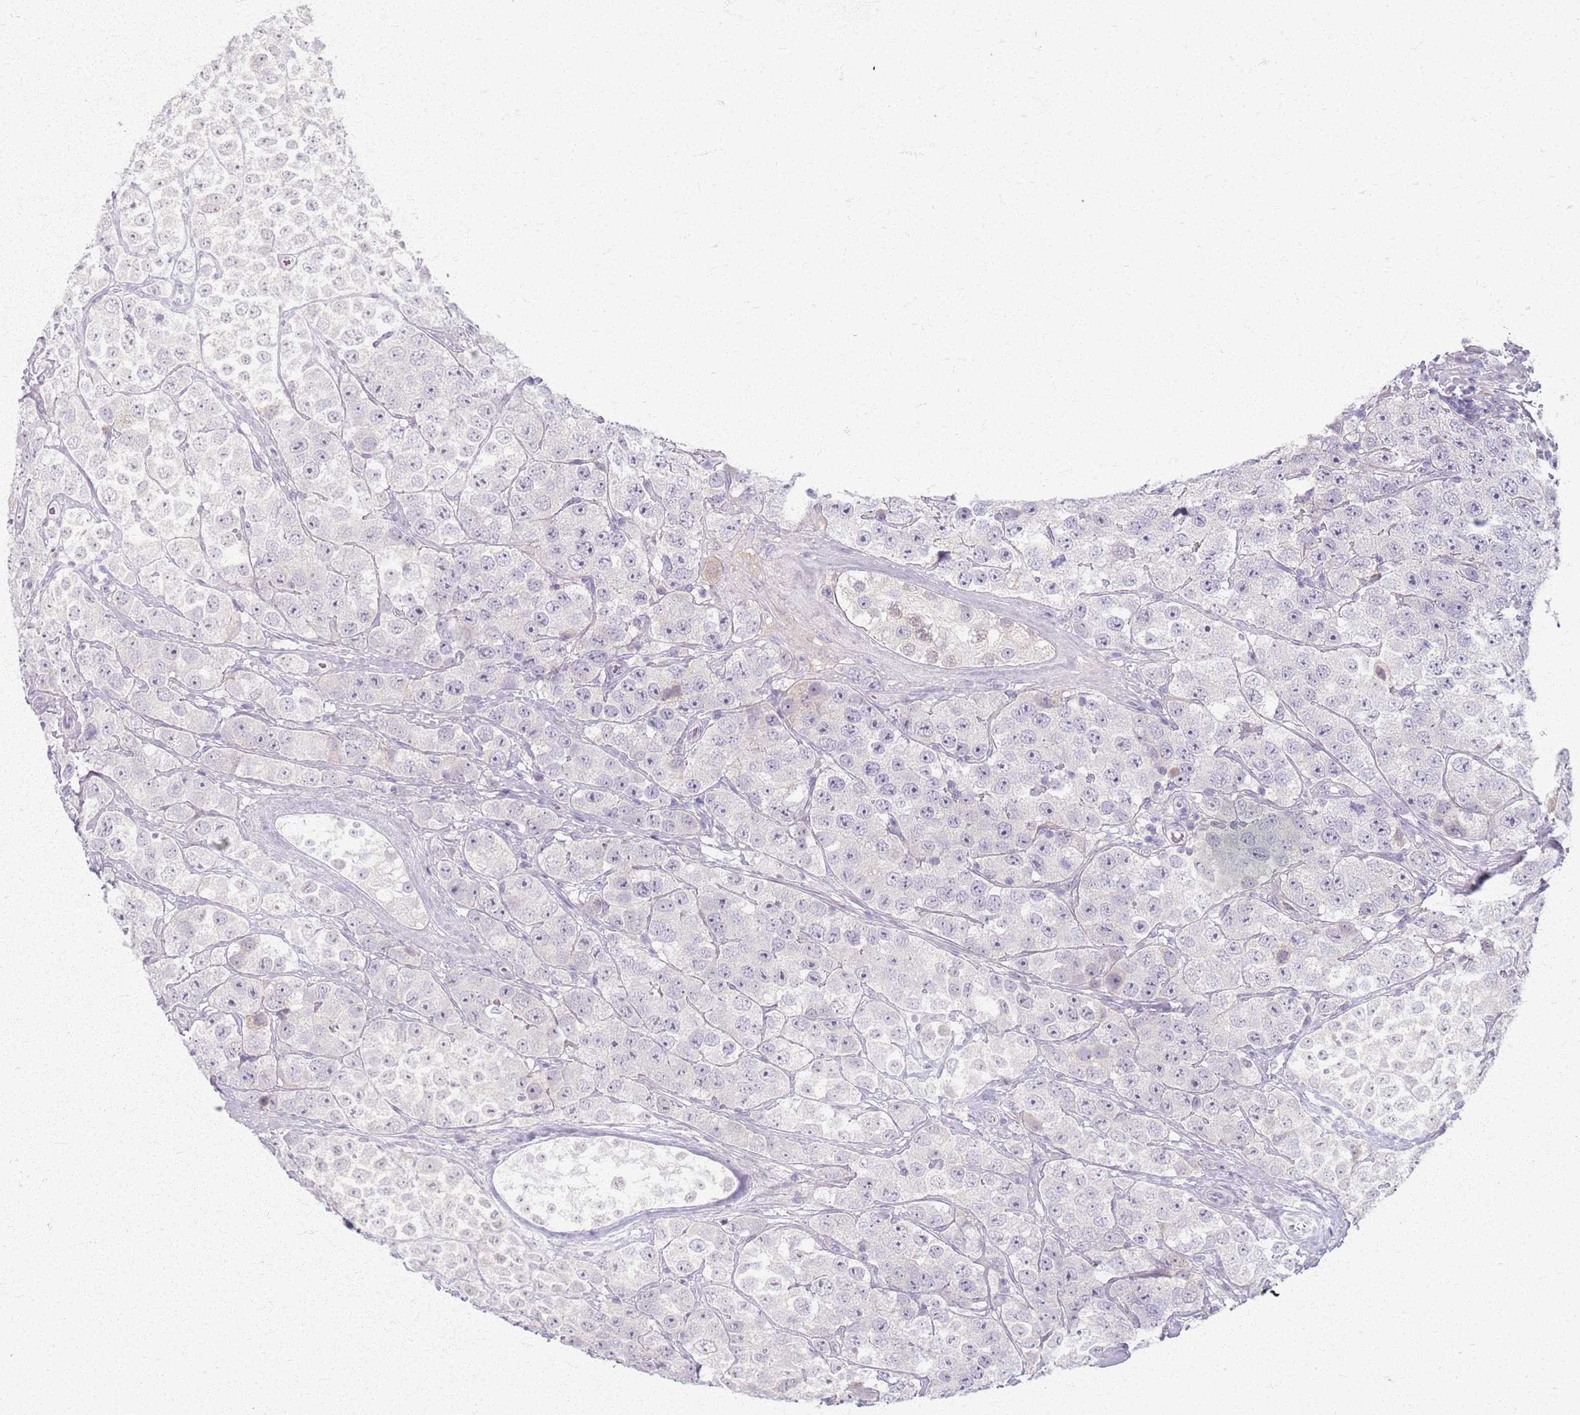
{"staining": {"intensity": "negative", "quantity": "none", "location": "none"}, "tissue": "testis cancer", "cell_type": "Tumor cells", "image_type": "cancer", "snomed": [{"axis": "morphology", "description": "Seminoma, NOS"}, {"axis": "topography", "description": "Testis"}], "caption": "Tumor cells are negative for protein expression in human testis seminoma.", "gene": "CRIPT", "patient": {"sex": "male", "age": 28}}